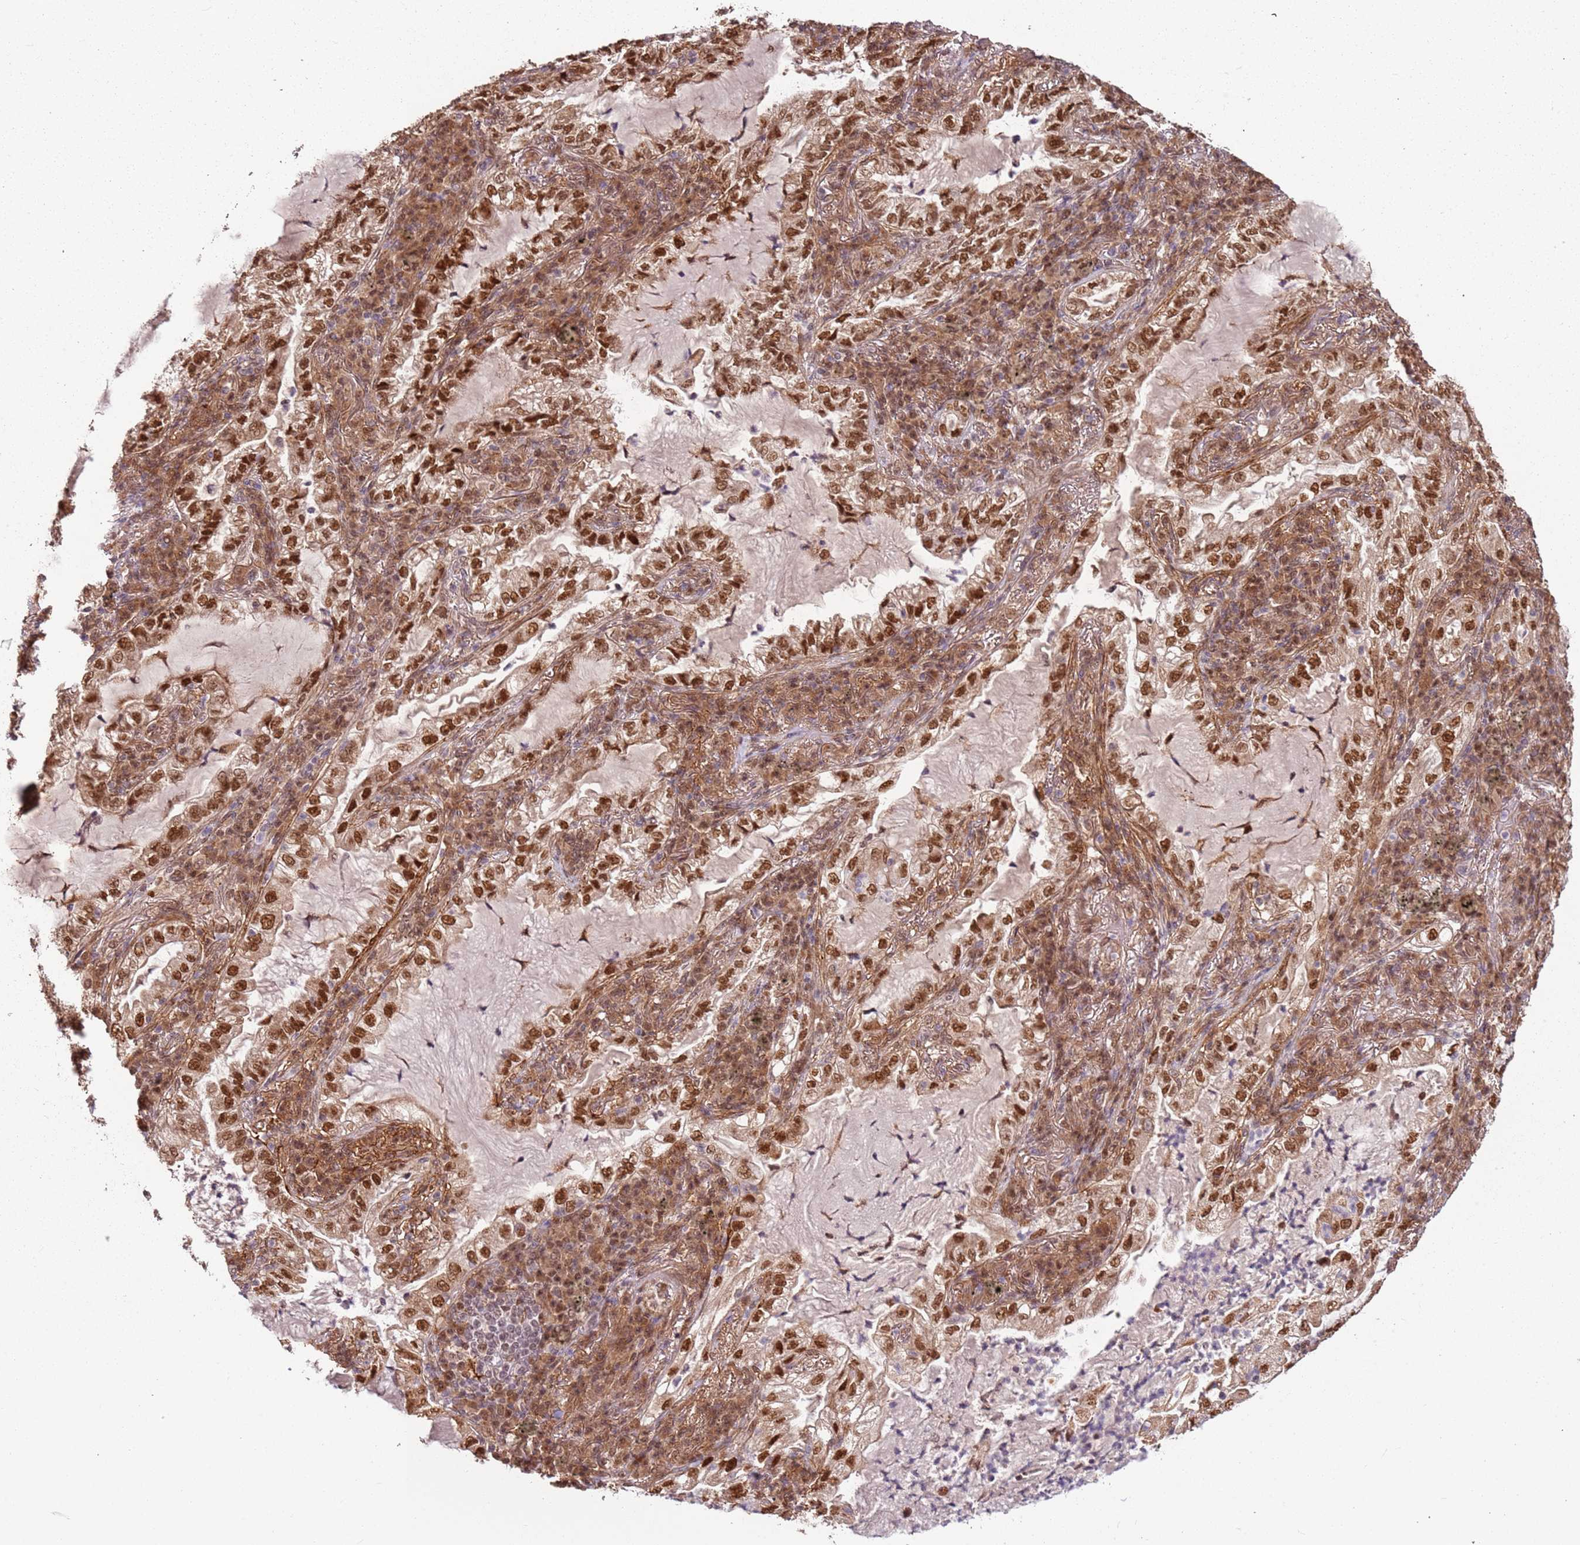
{"staining": {"intensity": "moderate", "quantity": ">75%", "location": "nuclear"}, "tissue": "lung cancer", "cell_type": "Tumor cells", "image_type": "cancer", "snomed": [{"axis": "morphology", "description": "Adenocarcinoma, NOS"}, {"axis": "topography", "description": "Lung"}], "caption": "A brown stain highlights moderate nuclear expression of a protein in lung cancer (adenocarcinoma) tumor cells. (IHC, brightfield microscopy, high magnification).", "gene": "POLR3H", "patient": {"sex": "female", "age": 73}}